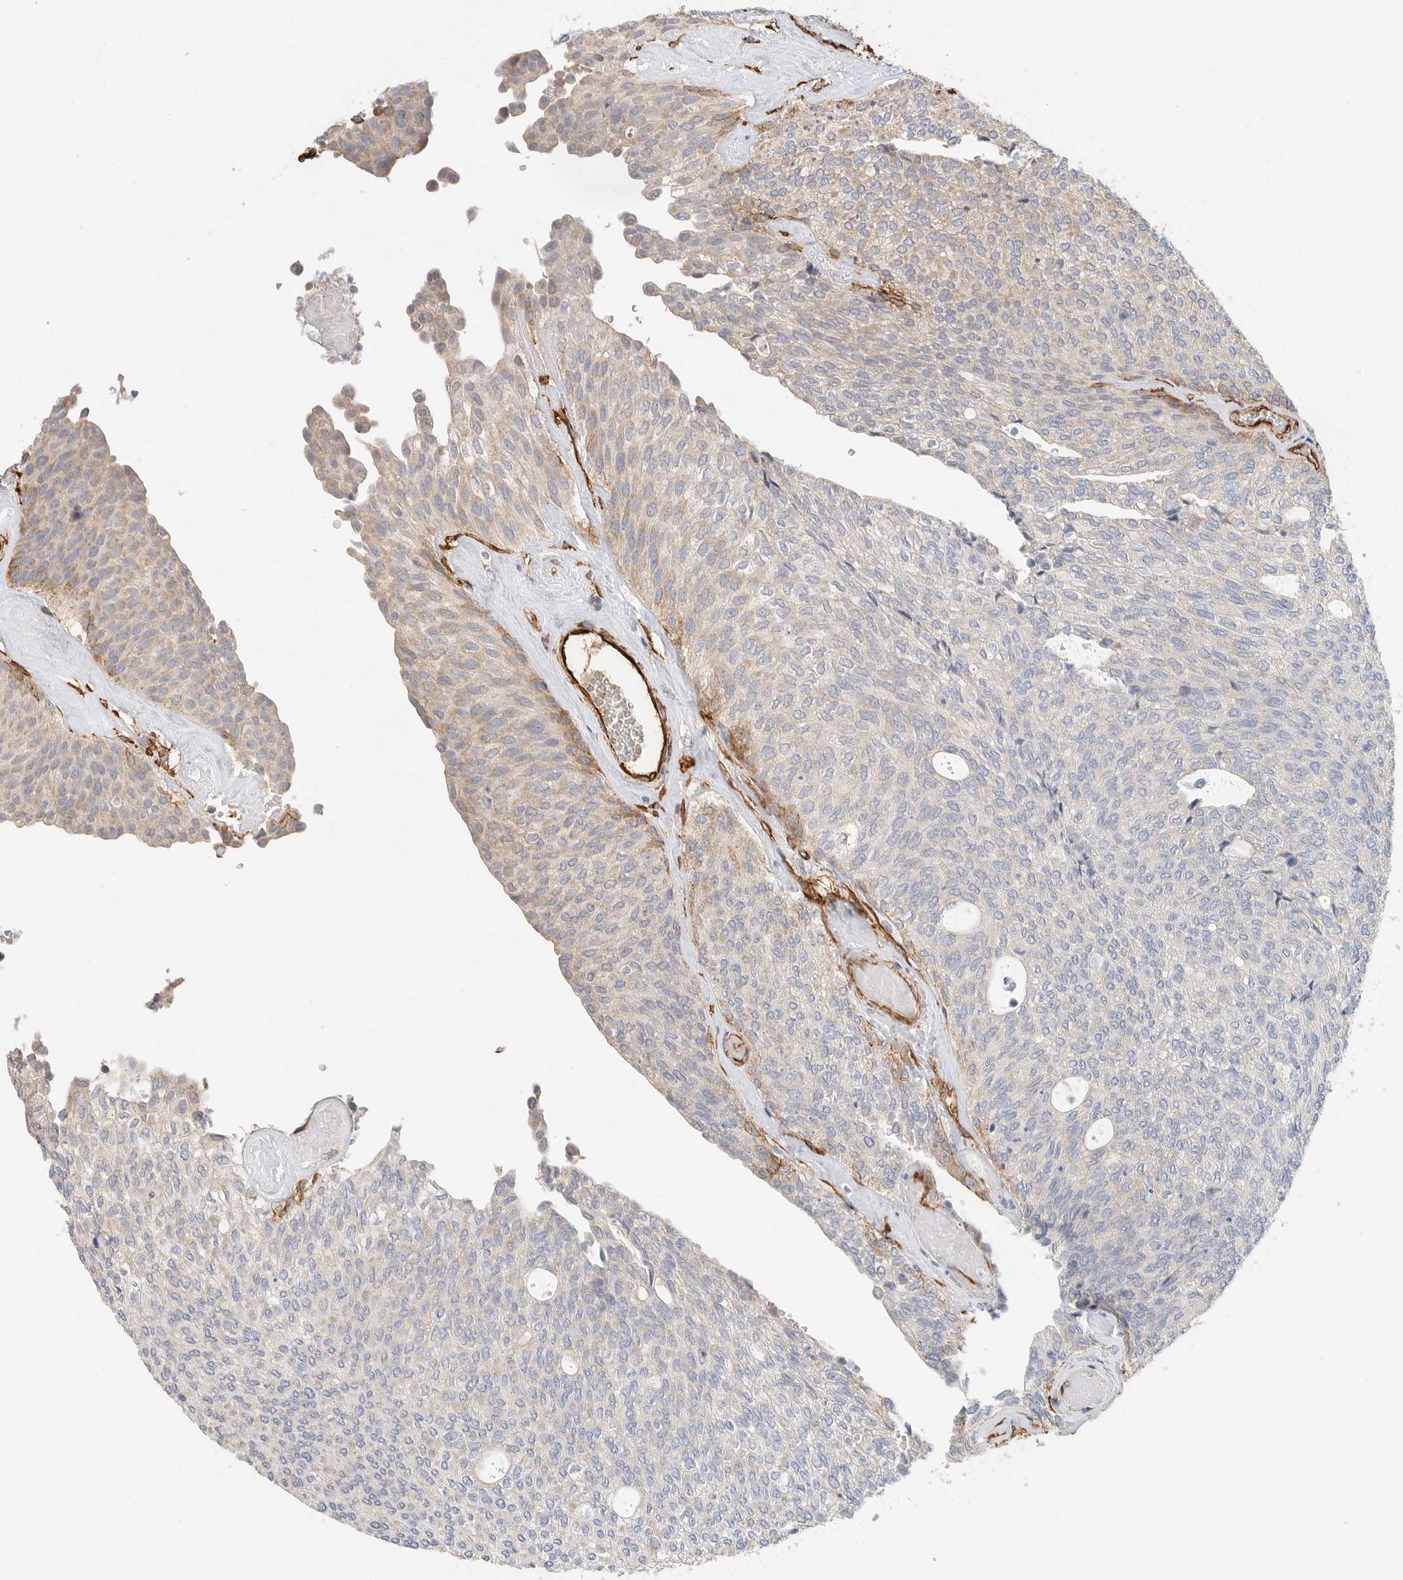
{"staining": {"intensity": "weak", "quantity": "<25%", "location": "cytoplasmic/membranous"}, "tissue": "urothelial cancer", "cell_type": "Tumor cells", "image_type": "cancer", "snomed": [{"axis": "morphology", "description": "Urothelial carcinoma, Low grade"}, {"axis": "topography", "description": "Urinary bladder"}], "caption": "Immunohistochemistry histopathology image of neoplastic tissue: human urothelial cancer stained with DAB shows no significant protein expression in tumor cells. (DAB IHC, high magnification).", "gene": "JMJD4", "patient": {"sex": "female", "age": 79}}